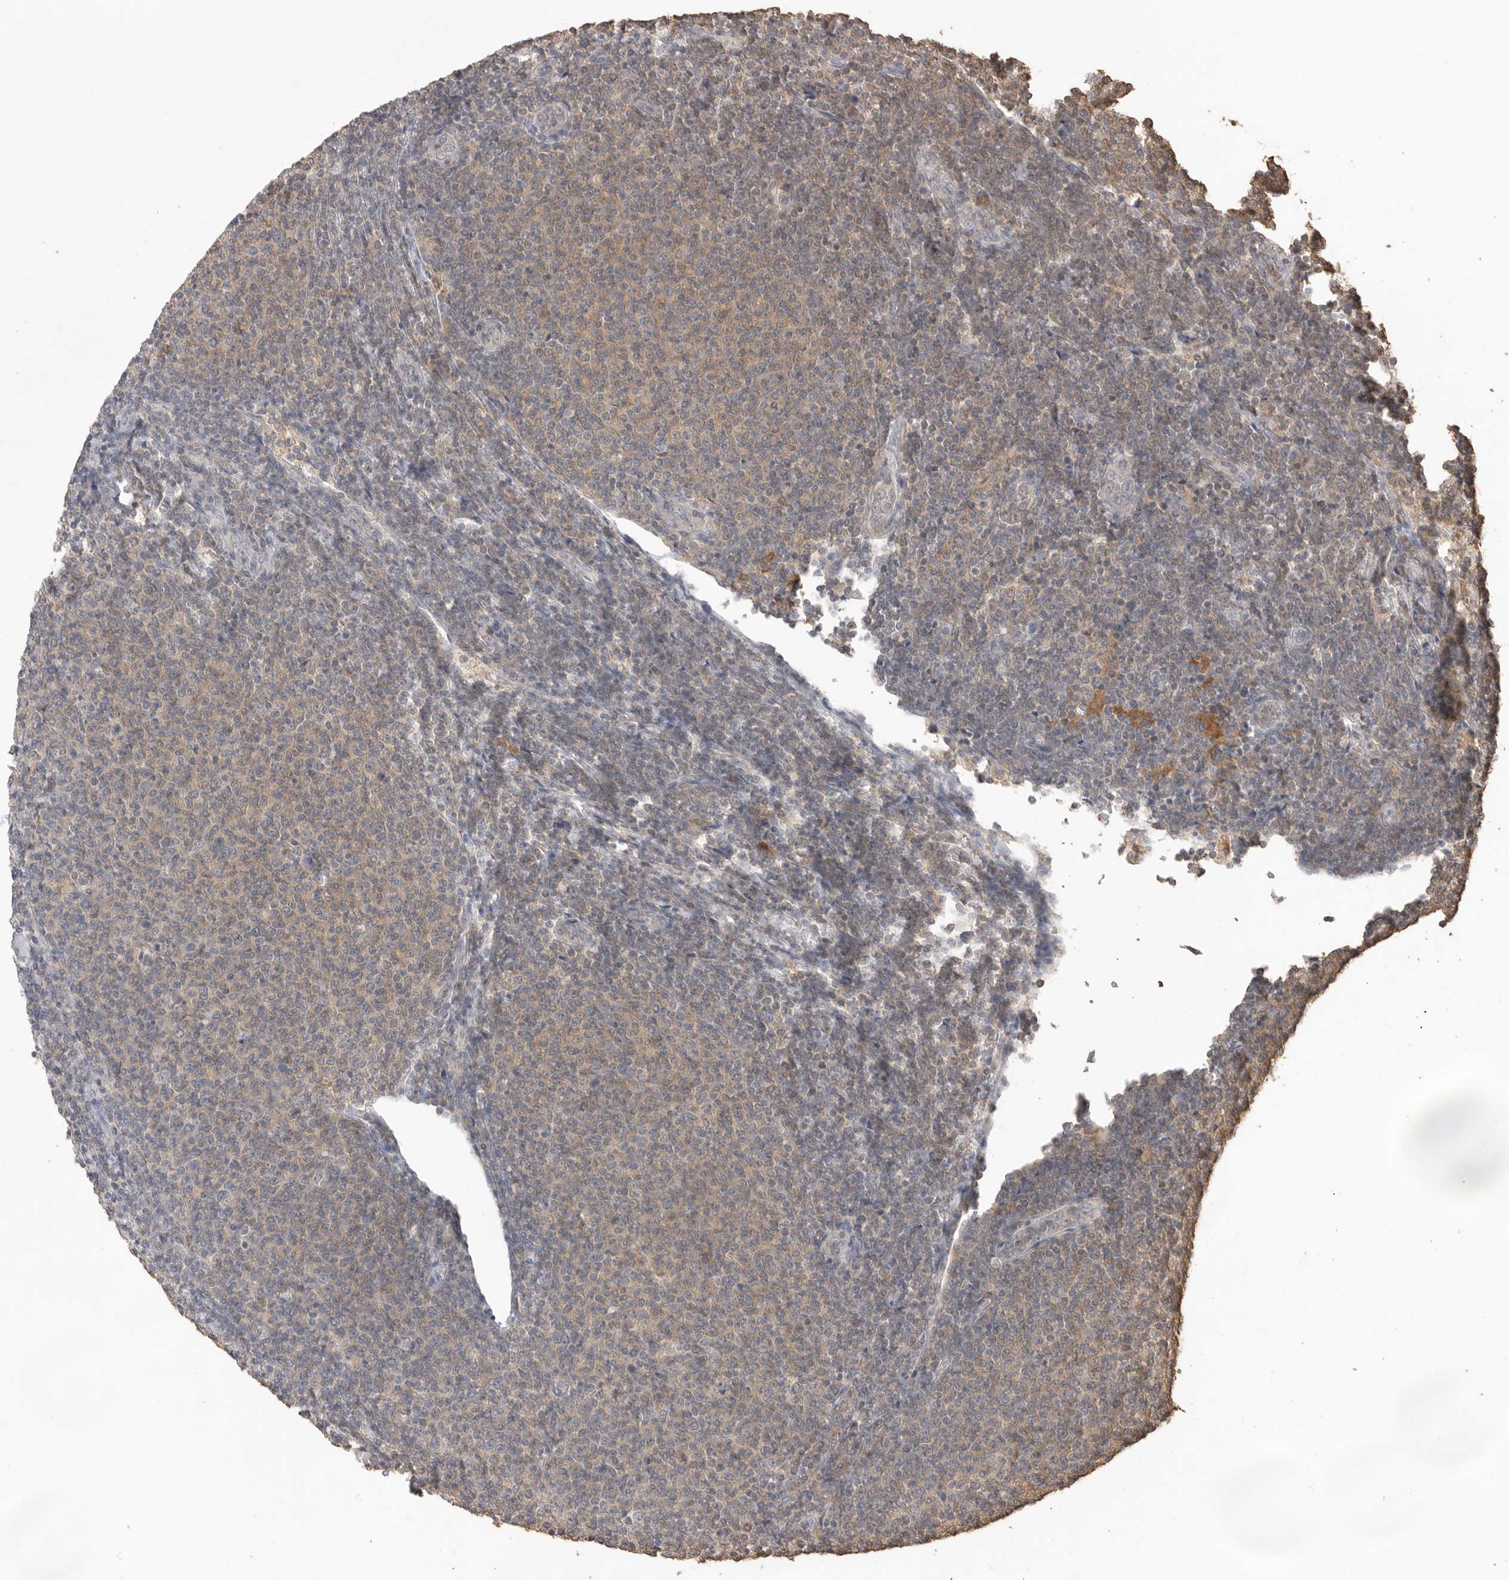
{"staining": {"intensity": "weak", "quantity": "25%-75%", "location": "cytoplasmic/membranous"}, "tissue": "lymphoma", "cell_type": "Tumor cells", "image_type": "cancer", "snomed": [{"axis": "morphology", "description": "Malignant lymphoma, non-Hodgkin's type, Low grade"}, {"axis": "topography", "description": "Lymph node"}], "caption": "Malignant lymphoma, non-Hodgkin's type (low-grade) tissue shows weak cytoplasmic/membranous expression in approximately 25%-75% of tumor cells", "gene": "MAP2K1", "patient": {"sex": "male", "age": 66}}